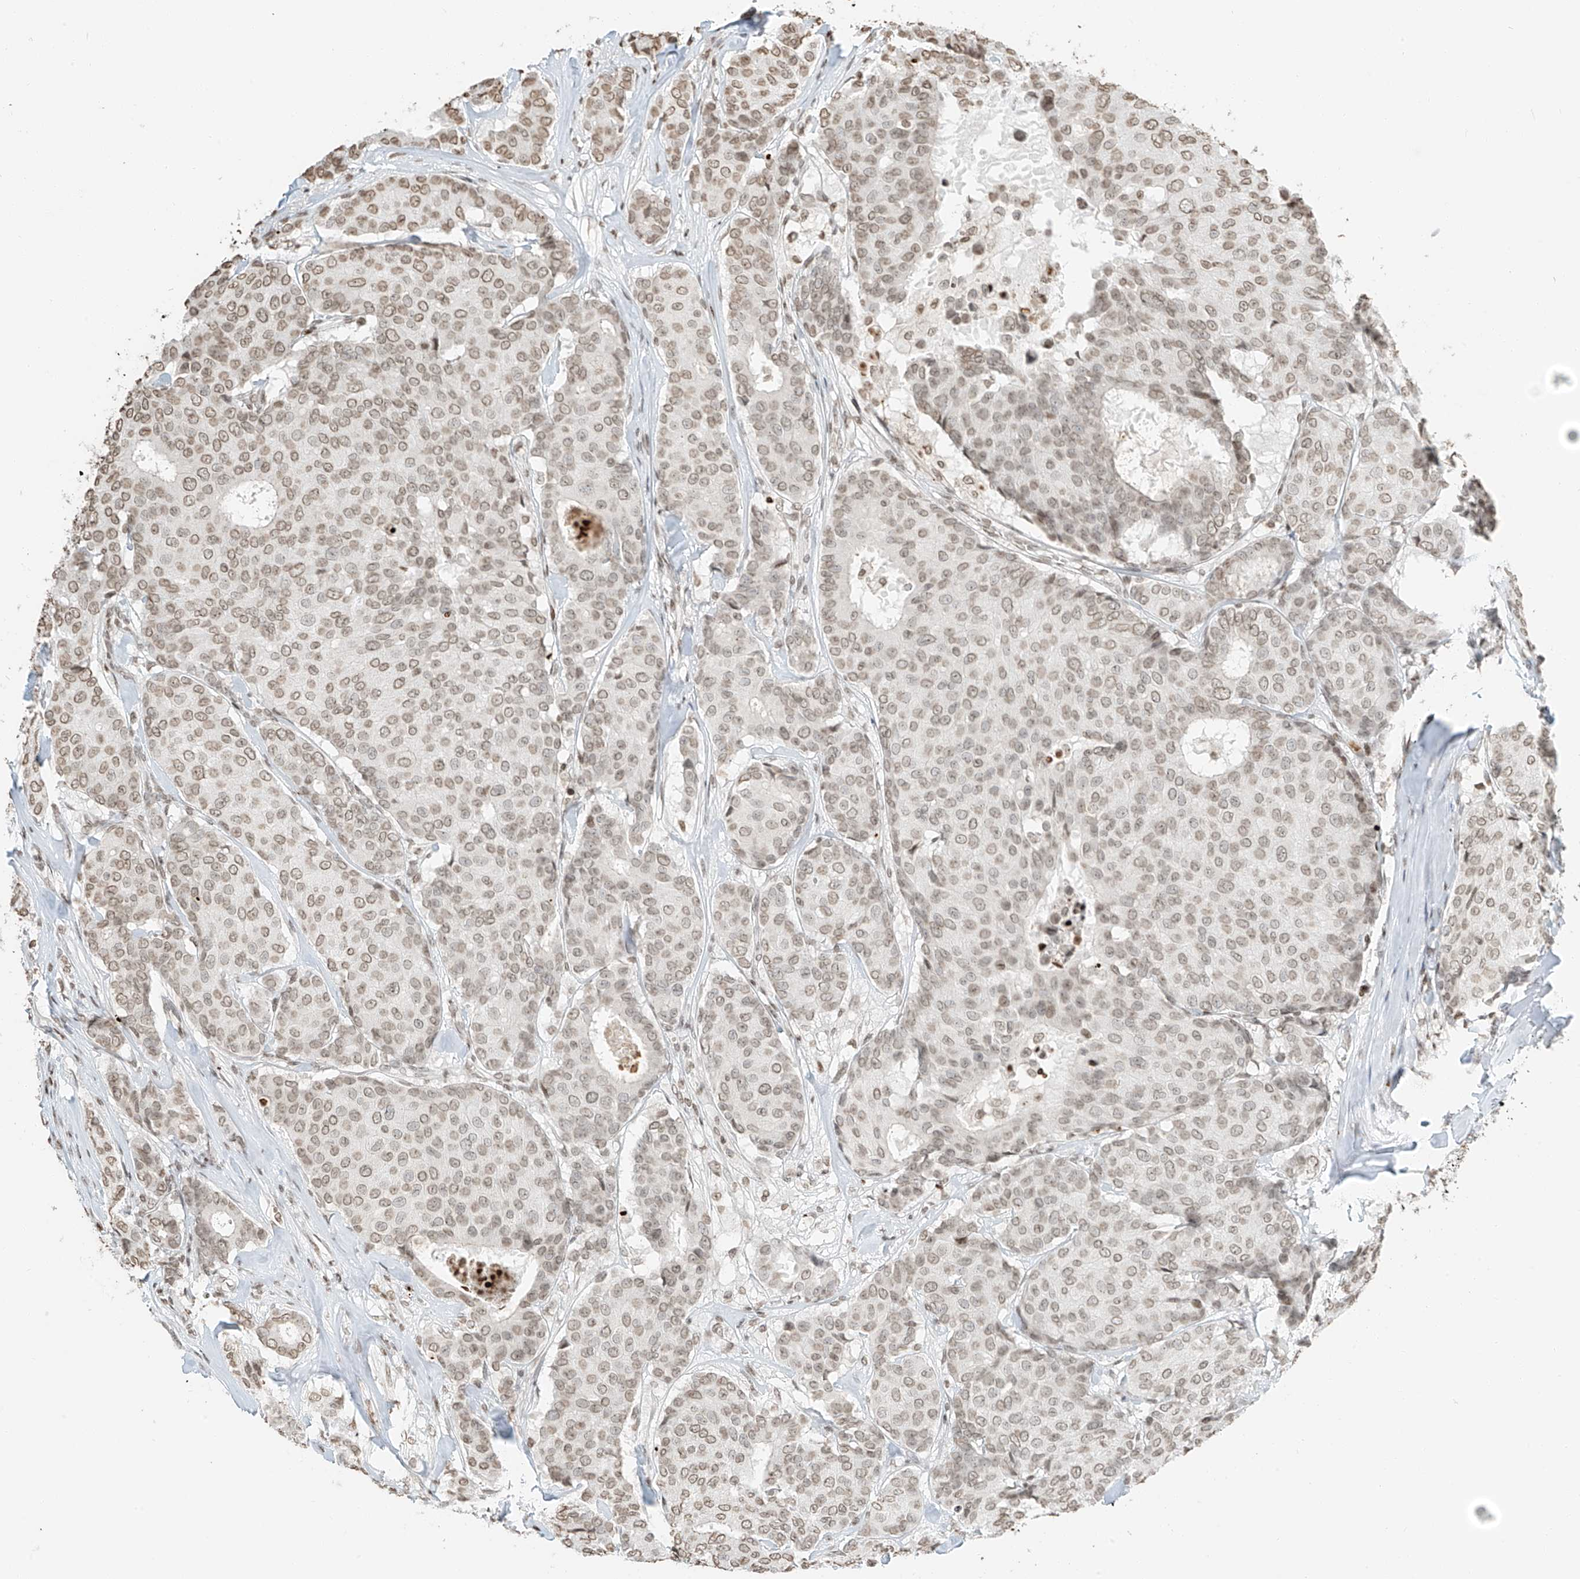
{"staining": {"intensity": "moderate", "quantity": ">75%", "location": "nuclear"}, "tissue": "breast cancer", "cell_type": "Tumor cells", "image_type": "cancer", "snomed": [{"axis": "morphology", "description": "Duct carcinoma"}, {"axis": "topography", "description": "Breast"}], "caption": "Tumor cells show moderate nuclear expression in approximately >75% of cells in breast invasive ductal carcinoma. The staining was performed using DAB, with brown indicating positive protein expression. Nuclei are stained blue with hematoxylin.", "gene": "C17orf58", "patient": {"sex": "female", "age": 75}}